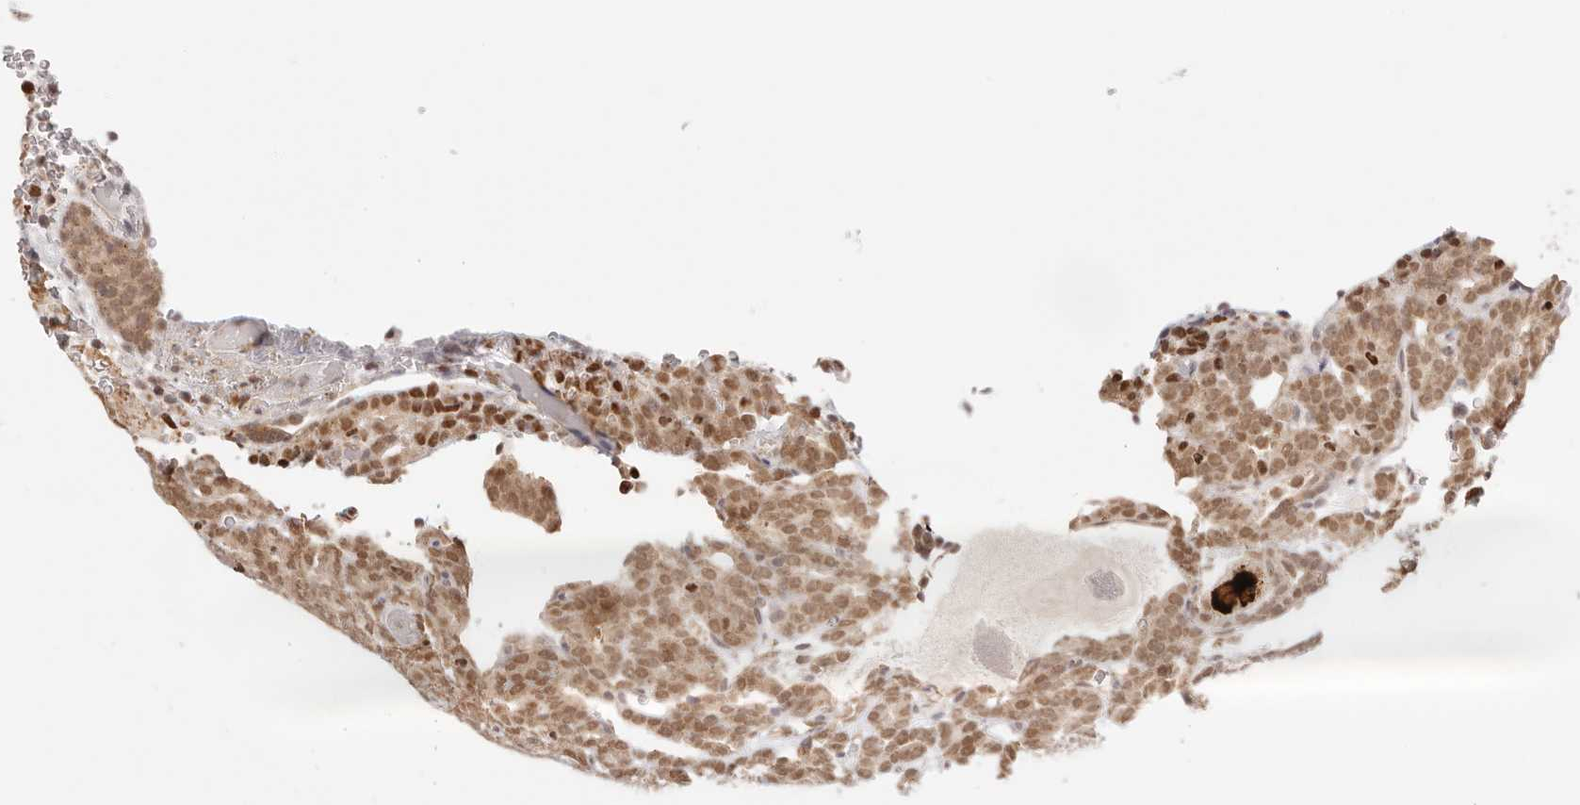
{"staining": {"intensity": "moderate", "quantity": ">75%", "location": "nuclear"}, "tissue": "prostate cancer", "cell_type": "Tumor cells", "image_type": "cancer", "snomed": [{"axis": "morphology", "description": "Adenocarcinoma, High grade"}, {"axis": "topography", "description": "Prostate"}], "caption": "DAB immunohistochemical staining of adenocarcinoma (high-grade) (prostate) demonstrates moderate nuclear protein positivity in about >75% of tumor cells. (Stains: DAB (3,3'-diaminobenzidine) in brown, nuclei in blue, Microscopy: brightfield microscopy at high magnification).", "gene": "RFC3", "patient": {"sex": "male", "age": 62}}